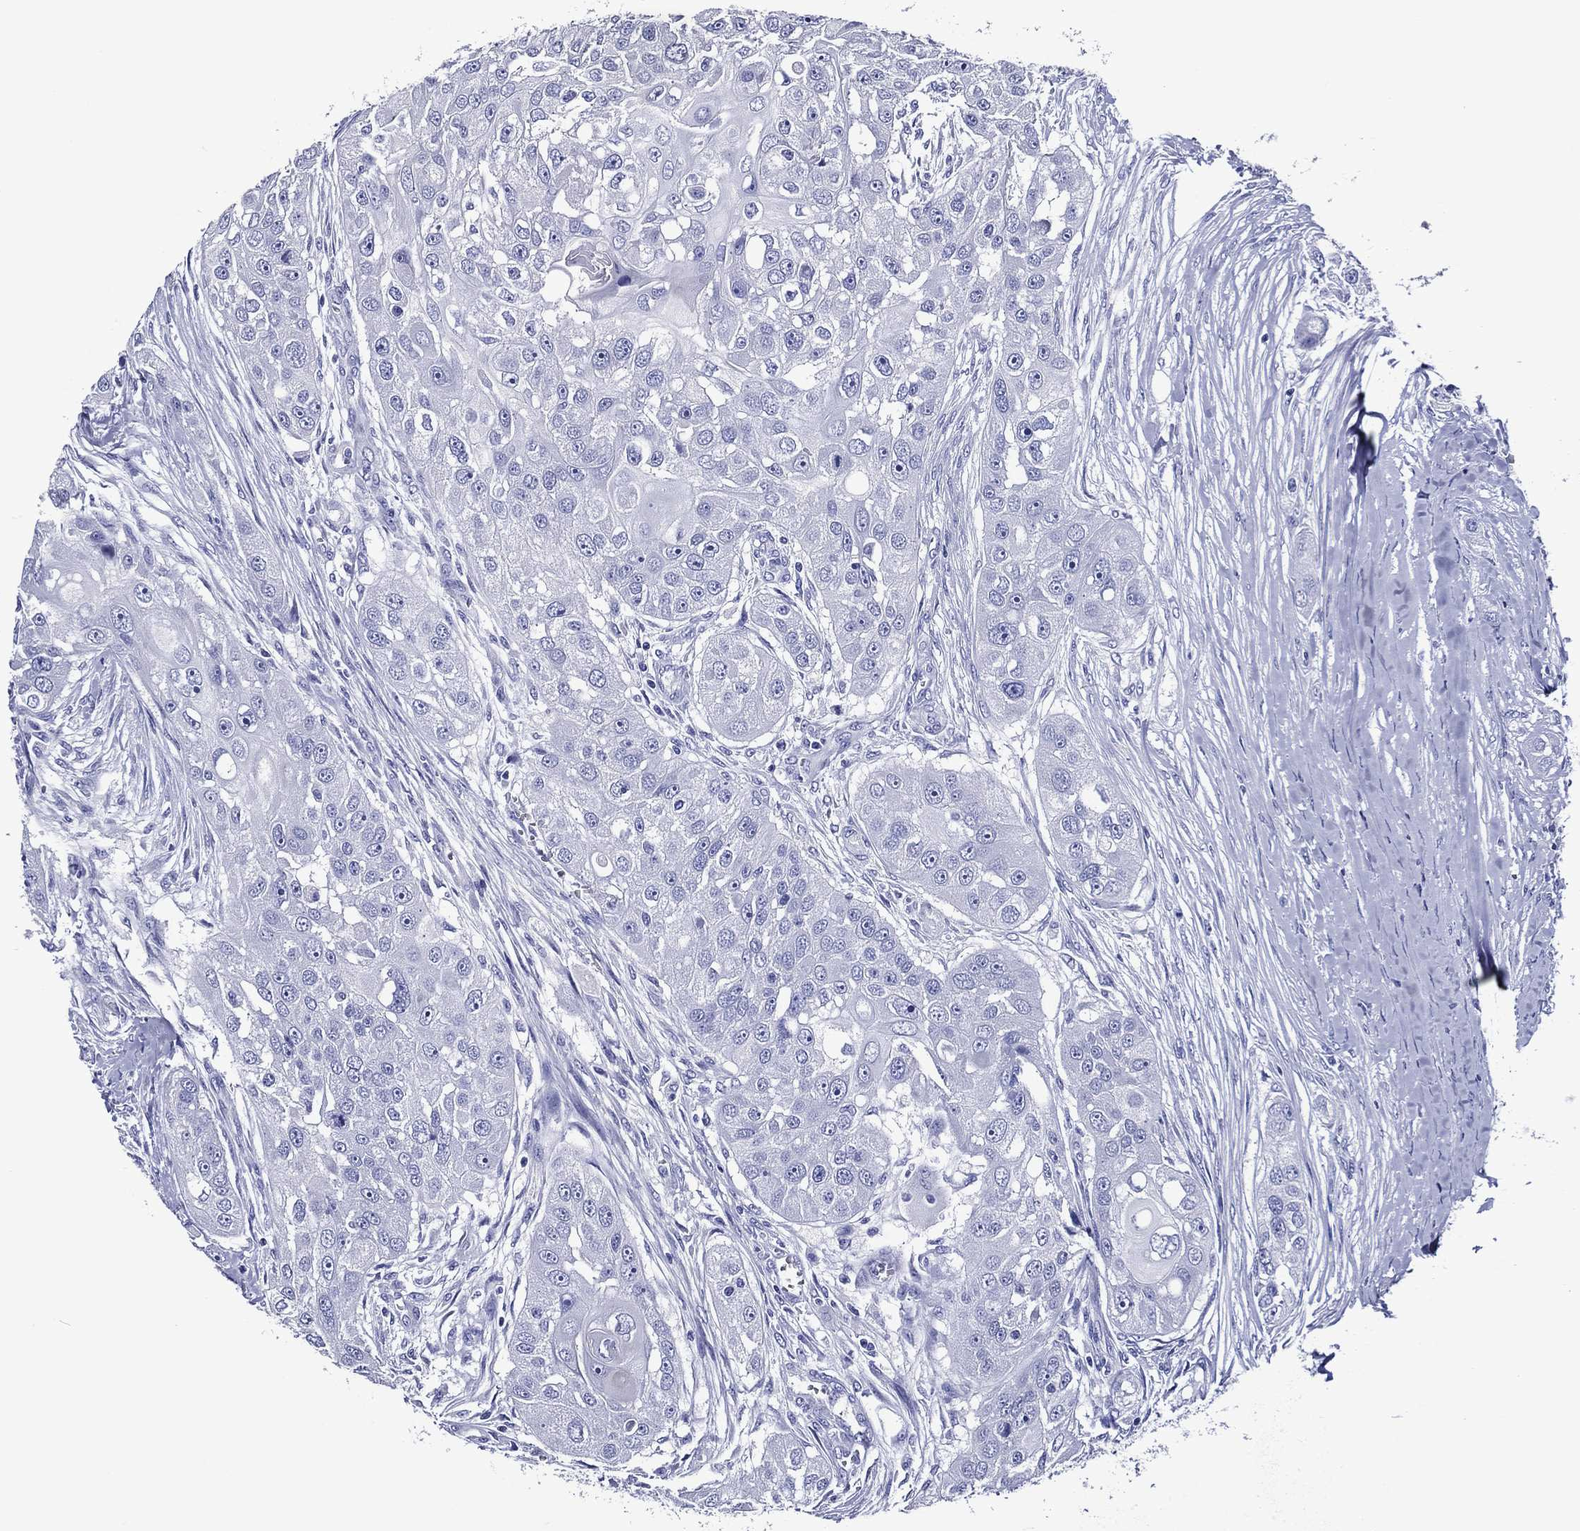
{"staining": {"intensity": "negative", "quantity": "none", "location": "none"}, "tissue": "head and neck cancer", "cell_type": "Tumor cells", "image_type": "cancer", "snomed": [{"axis": "morphology", "description": "Normal tissue, NOS"}, {"axis": "morphology", "description": "Squamous cell carcinoma, NOS"}, {"axis": "topography", "description": "Skeletal muscle"}, {"axis": "topography", "description": "Head-Neck"}], "caption": "Protein analysis of head and neck cancer (squamous cell carcinoma) displays no significant staining in tumor cells. Brightfield microscopy of IHC stained with DAB (3,3'-diaminobenzidine) (brown) and hematoxylin (blue), captured at high magnification.", "gene": "ACE2", "patient": {"sex": "male", "age": 51}}